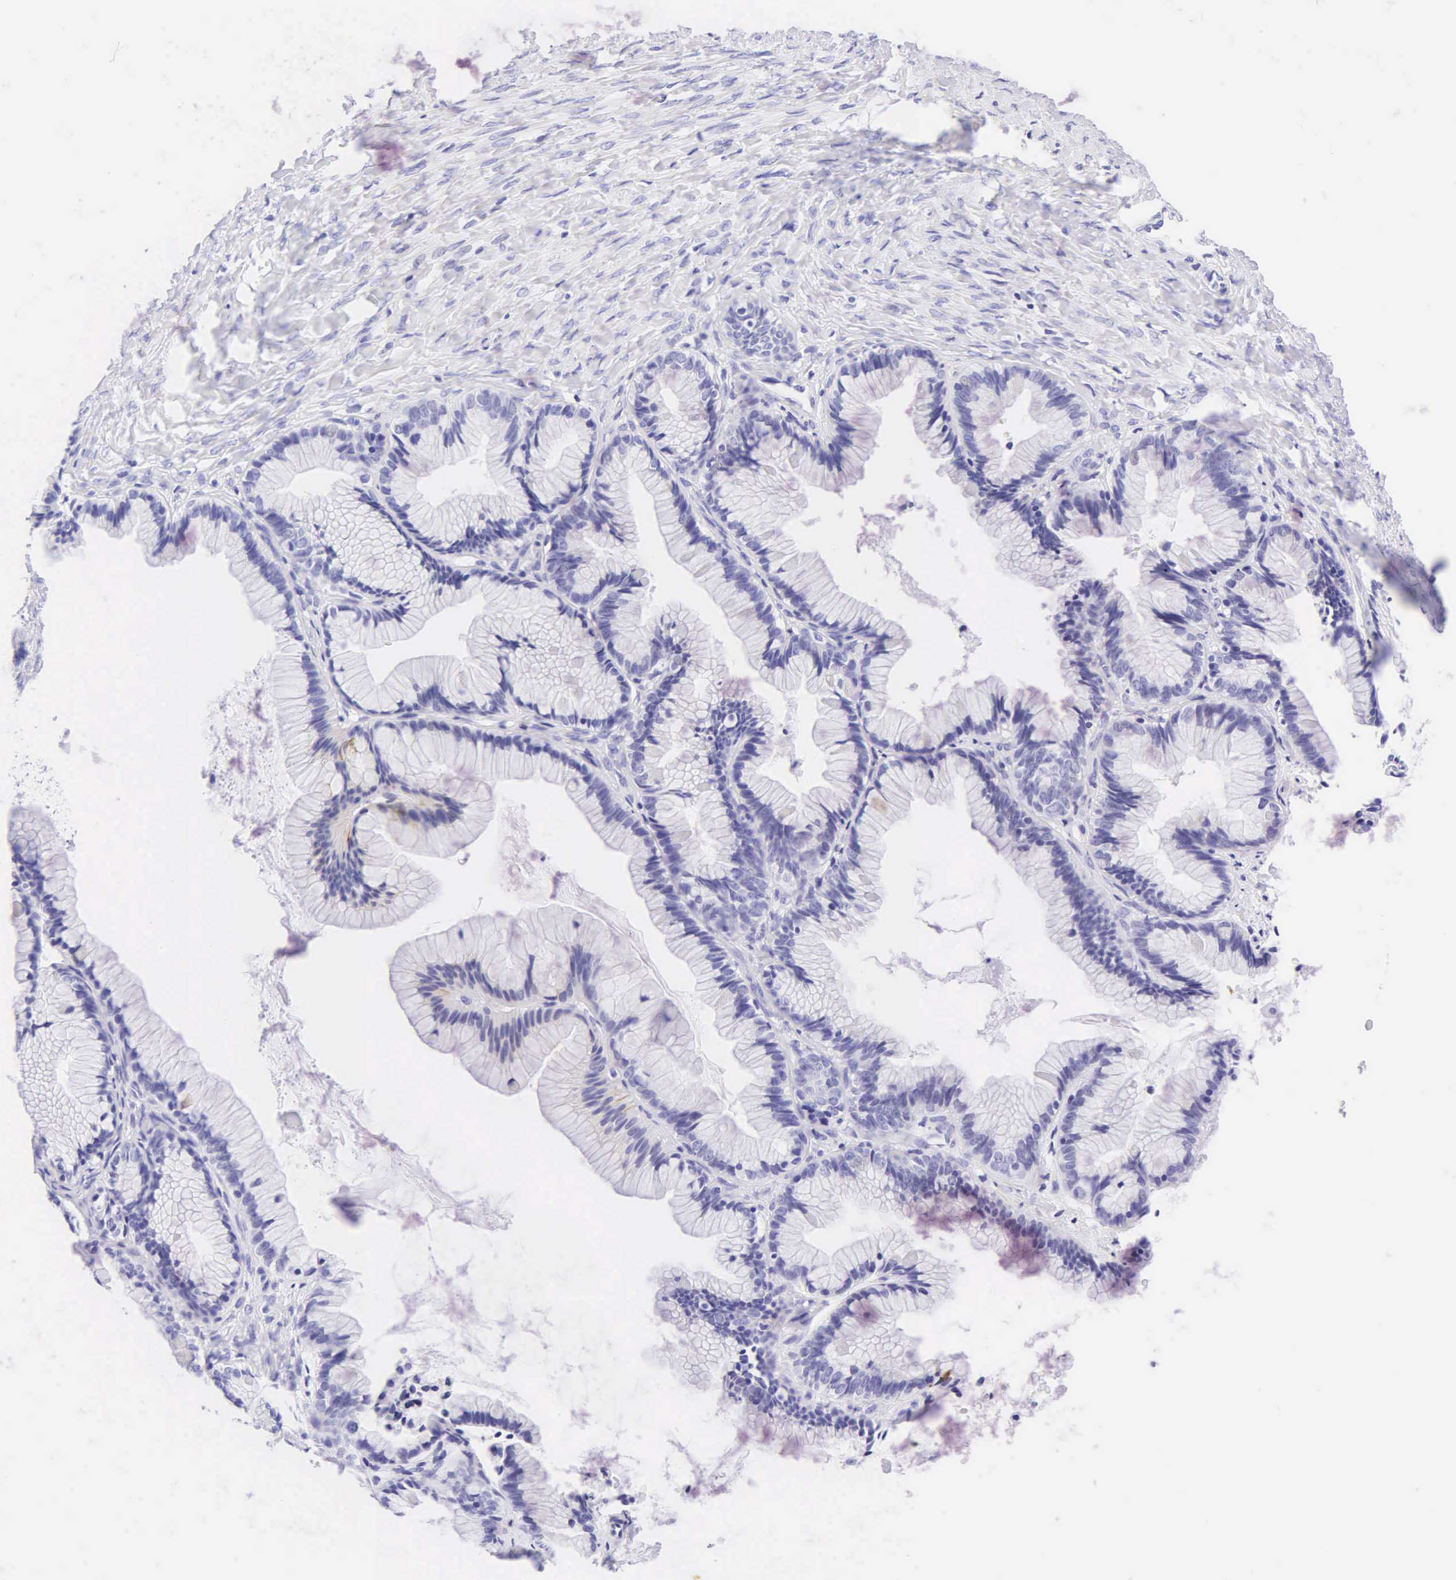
{"staining": {"intensity": "negative", "quantity": "none", "location": "none"}, "tissue": "ovarian cancer", "cell_type": "Tumor cells", "image_type": "cancer", "snomed": [{"axis": "morphology", "description": "Cystadenocarcinoma, mucinous, NOS"}, {"axis": "topography", "description": "Ovary"}], "caption": "Immunohistochemistry micrograph of neoplastic tissue: human ovarian cancer (mucinous cystadenocarcinoma) stained with DAB displays no significant protein staining in tumor cells. (Brightfield microscopy of DAB immunohistochemistry at high magnification).", "gene": "KRT20", "patient": {"sex": "female", "age": 41}}